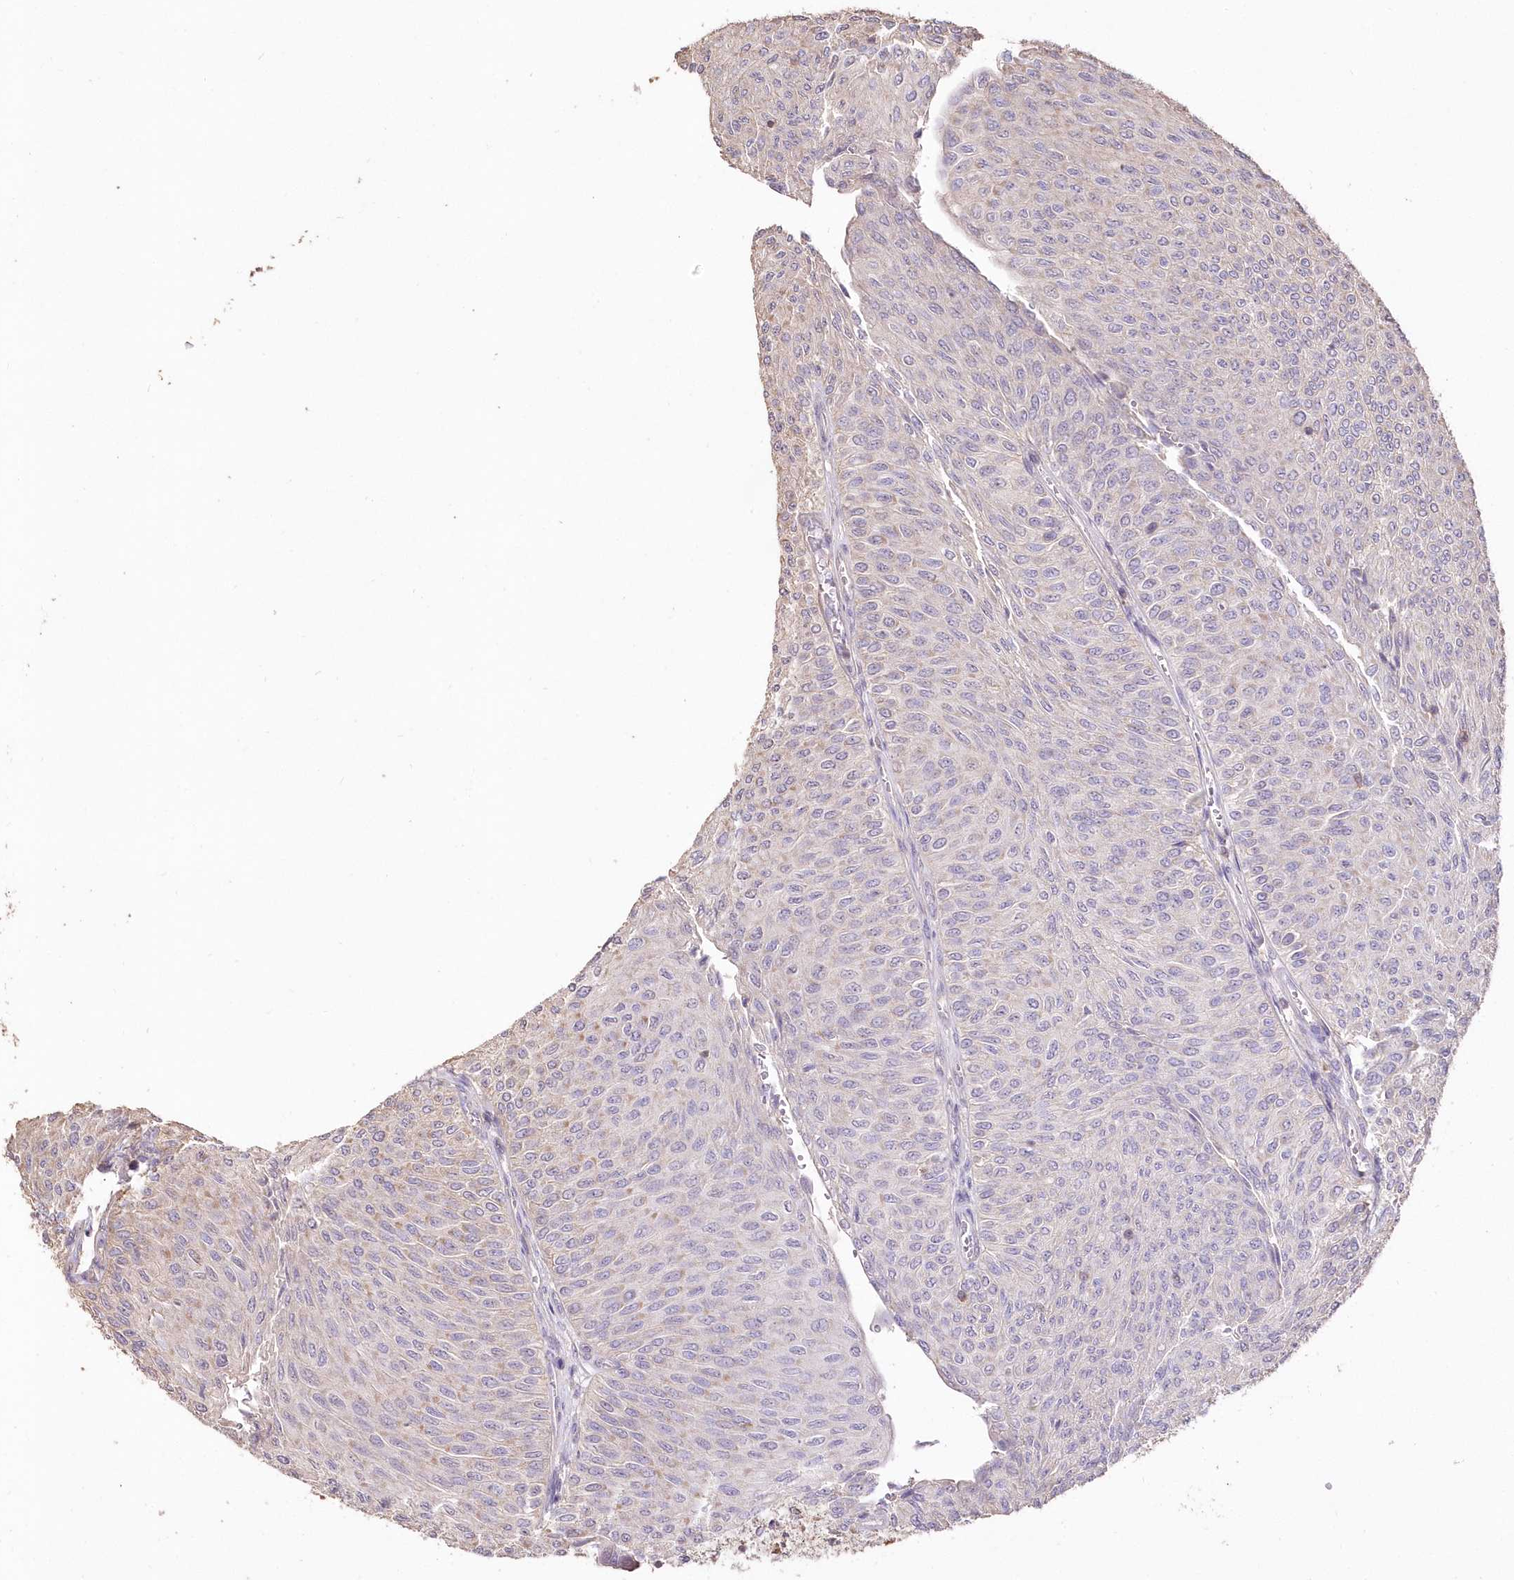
{"staining": {"intensity": "negative", "quantity": "none", "location": "none"}, "tissue": "urothelial cancer", "cell_type": "Tumor cells", "image_type": "cancer", "snomed": [{"axis": "morphology", "description": "Urothelial carcinoma, Low grade"}, {"axis": "topography", "description": "Urinary bladder"}], "caption": "This is an immunohistochemistry histopathology image of human urothelial cancer. There is no expression in tumor cells.", "gene": "STK17B", "patient": {"sex": "male", "age": 78}}